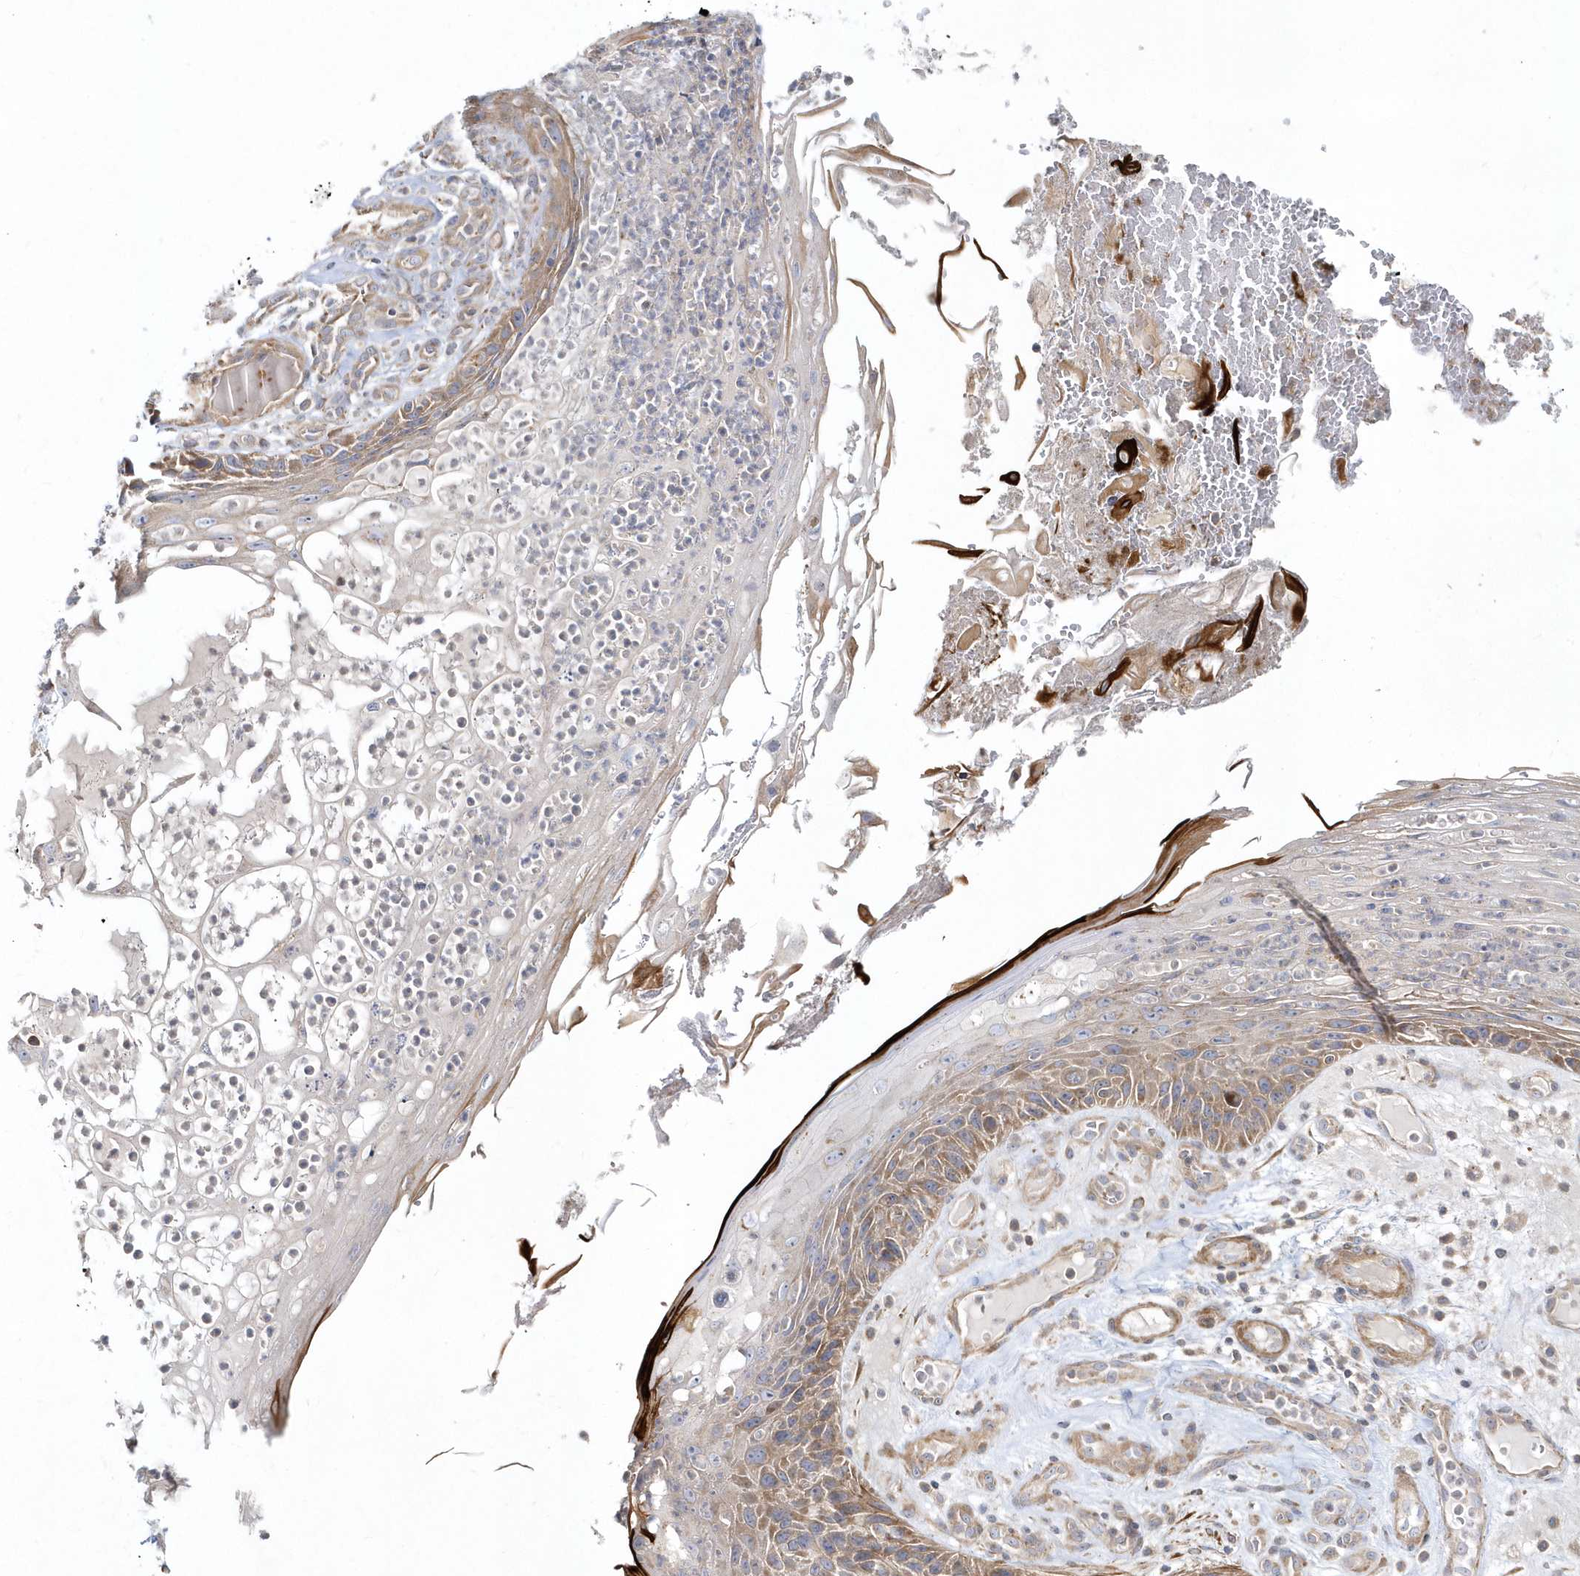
{"staining": {"intensity": "moderate", "quantity": "25%-75%", "location": "cytoplasmic/membranous"}, "tissue": "skin cancer", "cell_type": "Tumor cells", "image_type": "cancer", "snomed": [{"axis": "morphology", "description": "Squamous cell carcinoma, NOS"}, {"axis": "topography", "description": "Skin"}], "caption": "Tumor cells exhibit medium levels of moderate cytoplasmic/membranous expression in approximately 25%-75% of cells in squamous cell carcinoma (skin). Immunohistochemistry stains the protein in brown and the nuclei are stained blue.", "gene": "LEXM", "patient": {"sex": "female", "age": 88}}